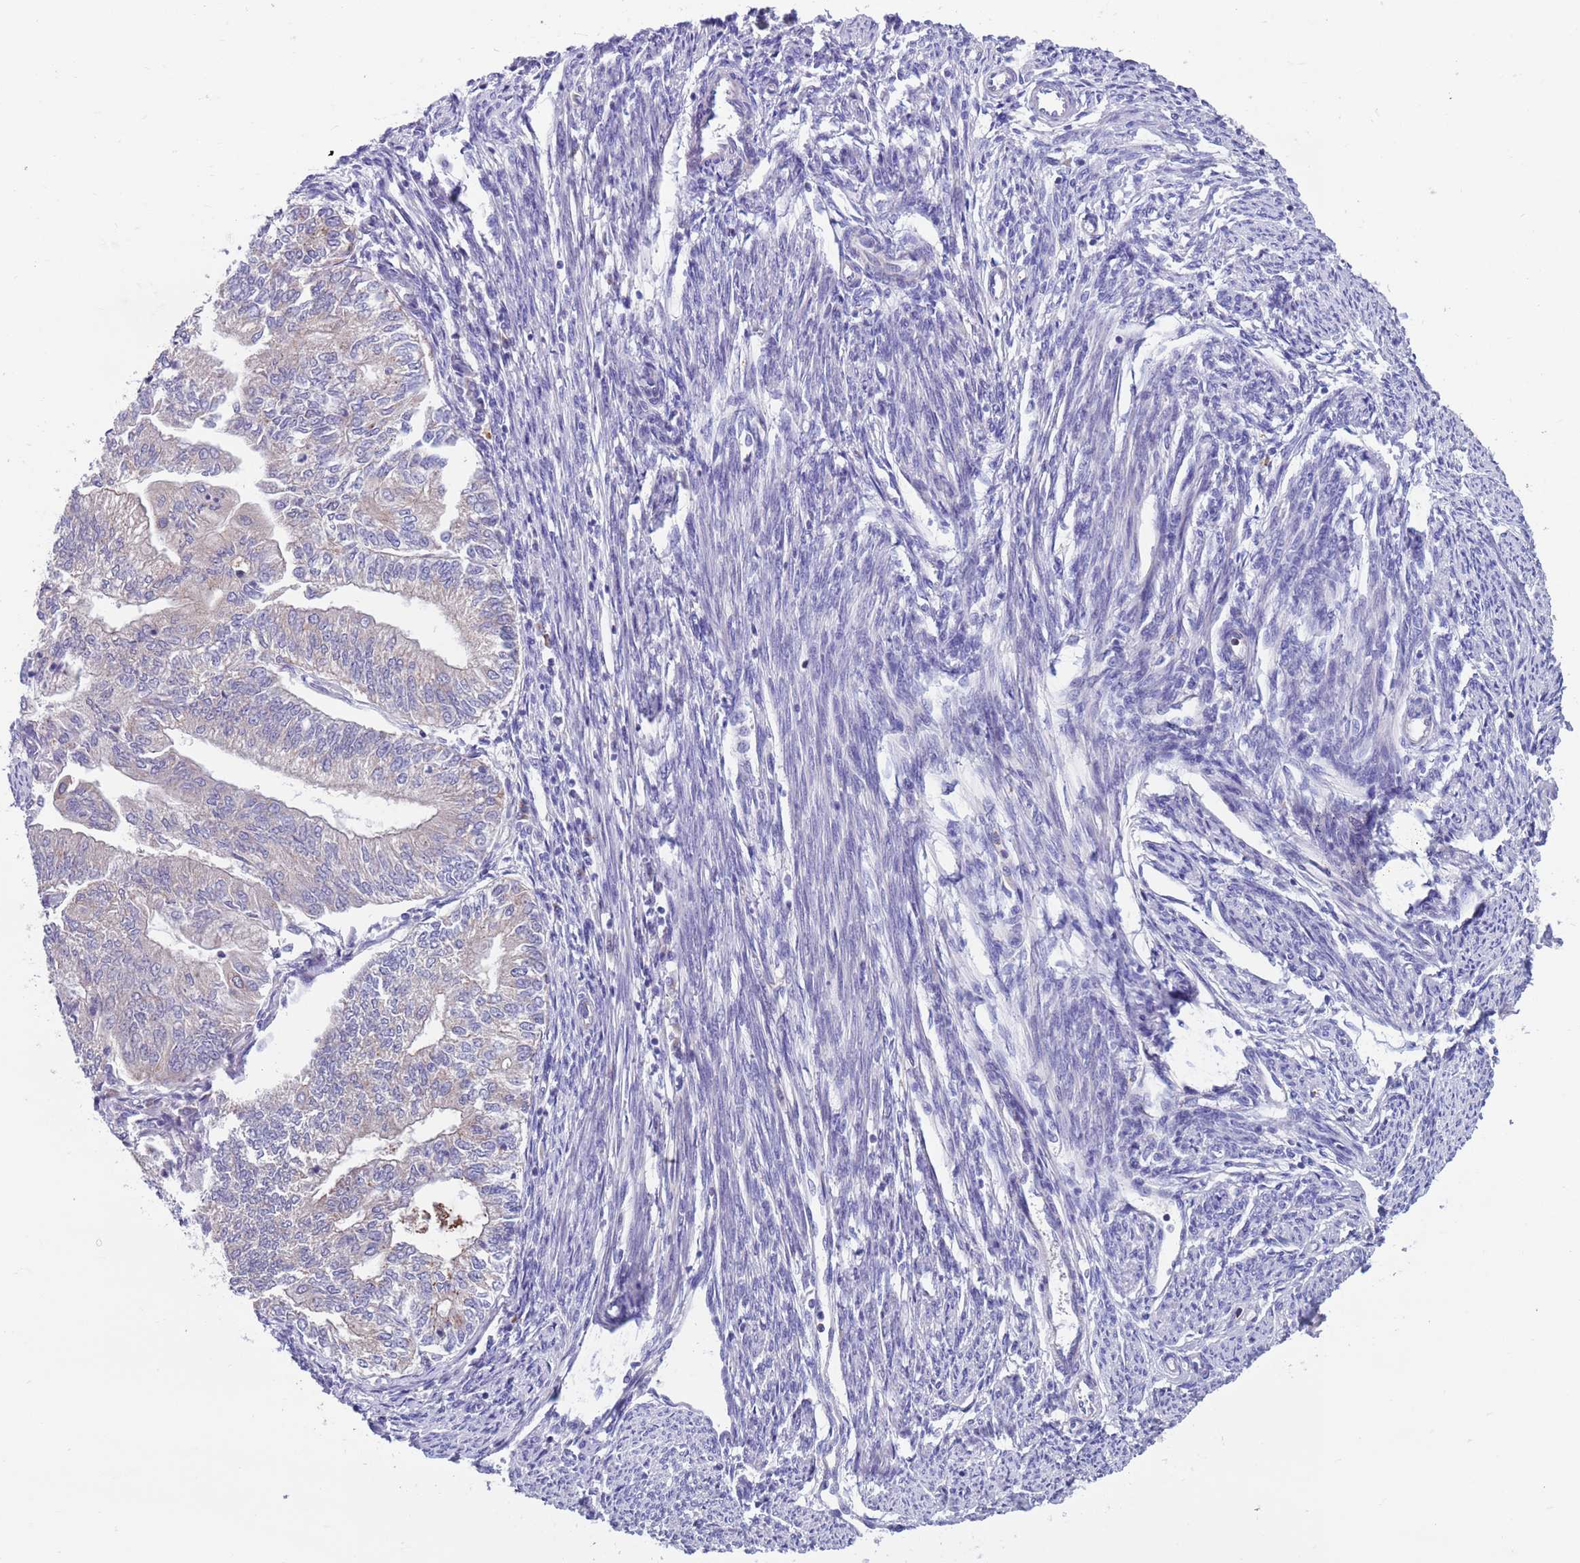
{"staining": {"intensity": "negative", "quantity": "none", "location": "none"}, "tissue": "smooth muscle", "cell_type": "Smooth muscle cells", "image_type": "normal", "snomed": [{"axis": "morphology", "description": "Normal tissue, NOS"}, {"axis": "topography", "description": "Smooth muscle"}, {"axis": "topography", "description": "Uterus"}], "caption": "Human smooth muscle stained for a protein using immunohistochemistry demonstrates no staining in smooth muscle cells.", "gene": "KLHL29", "patient": {"sex": "female", "age": 59}}